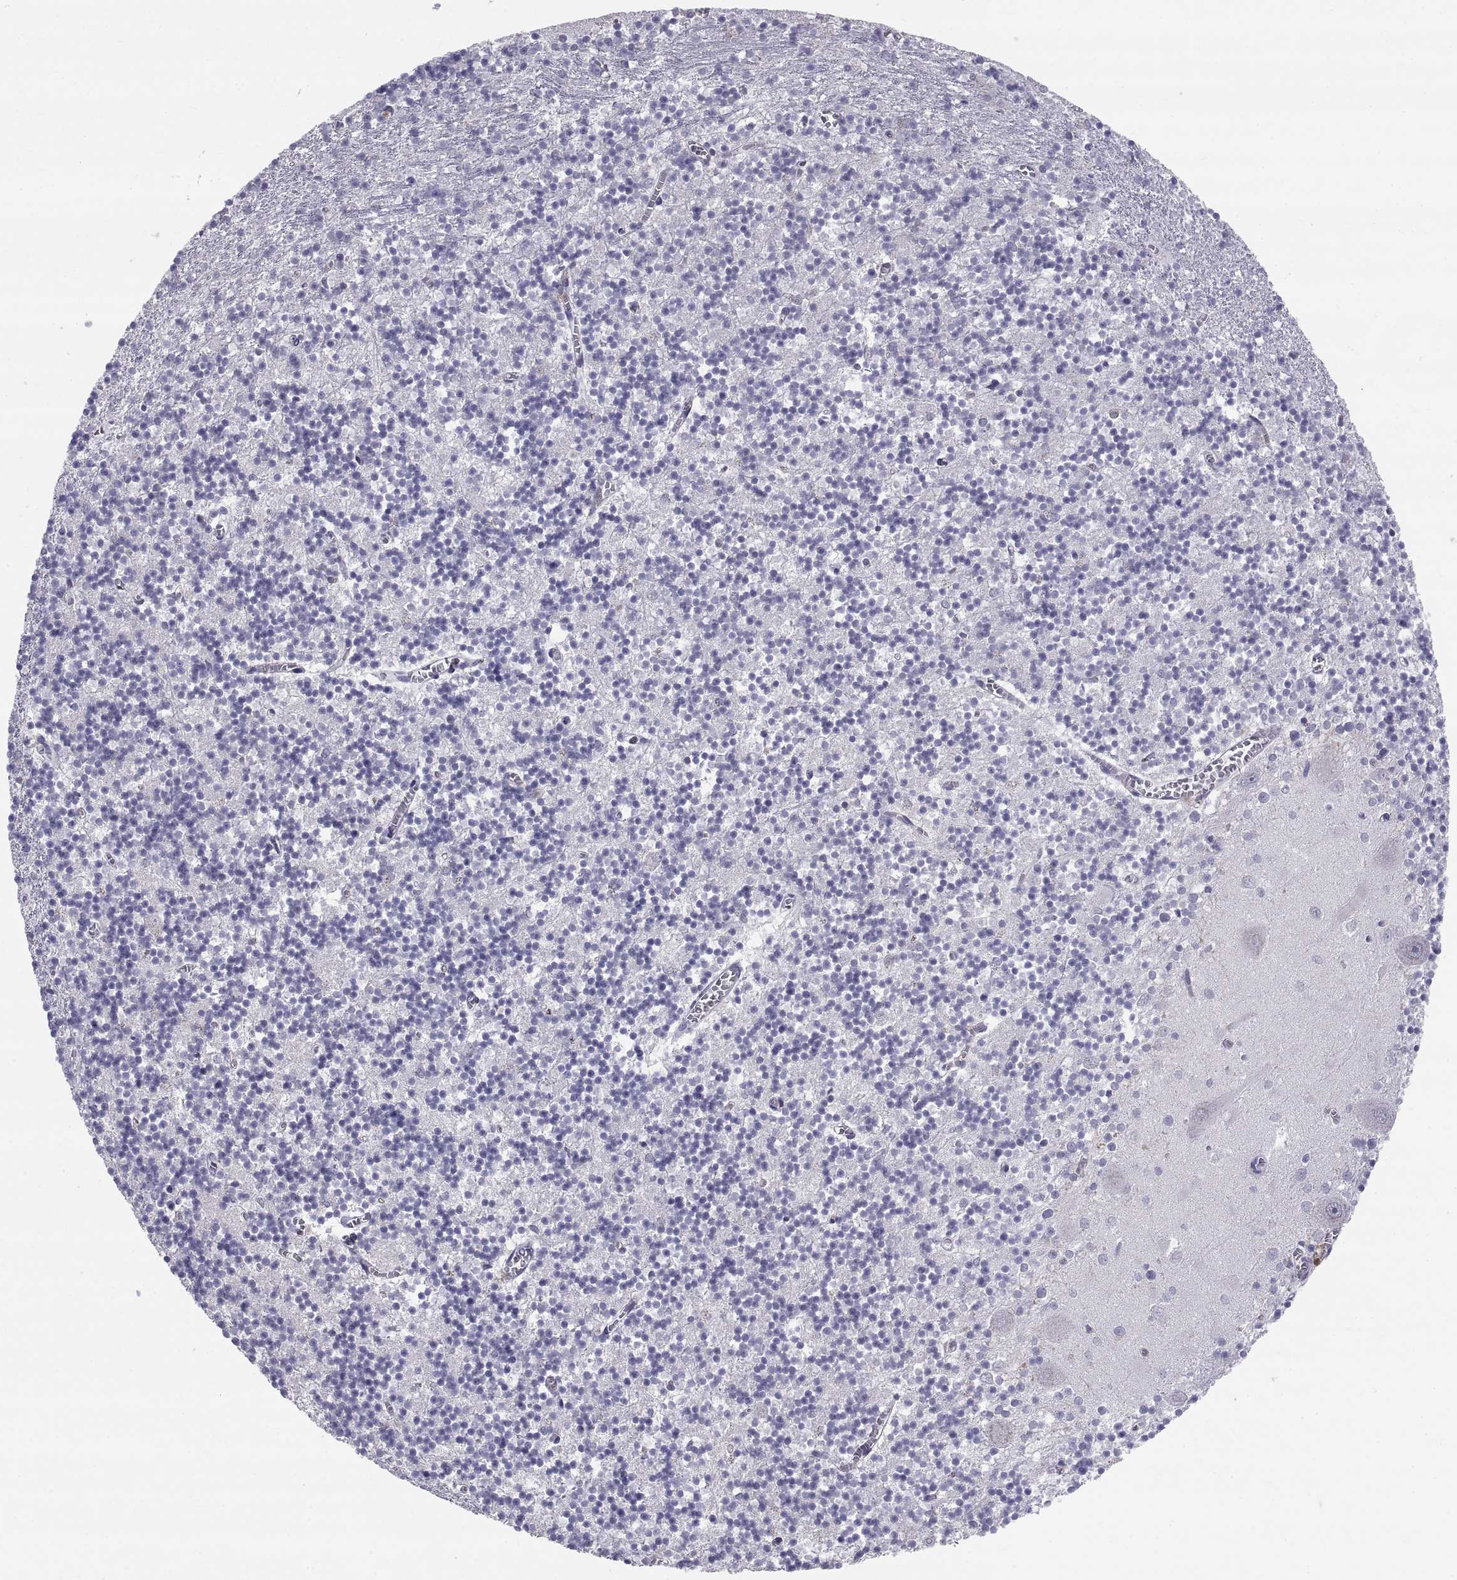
{"staining": {"intensity": "negative", "quantity": "none", "location": "none"}, "tissue": "cerebellum", "cell_type": "Cells in granular layer", "image_type": "normal", "snomed": [{"axis": "morphology", "description": "Normal tissue, NOS"}, {"axis": "topography", "description": "Cerebellum"}], "caption": "The histopathology image reveals no staining of cells in granular layer in benign cerebellum.", "gene": "PKP1", "patient": {"sex": "female", "age": 64}}